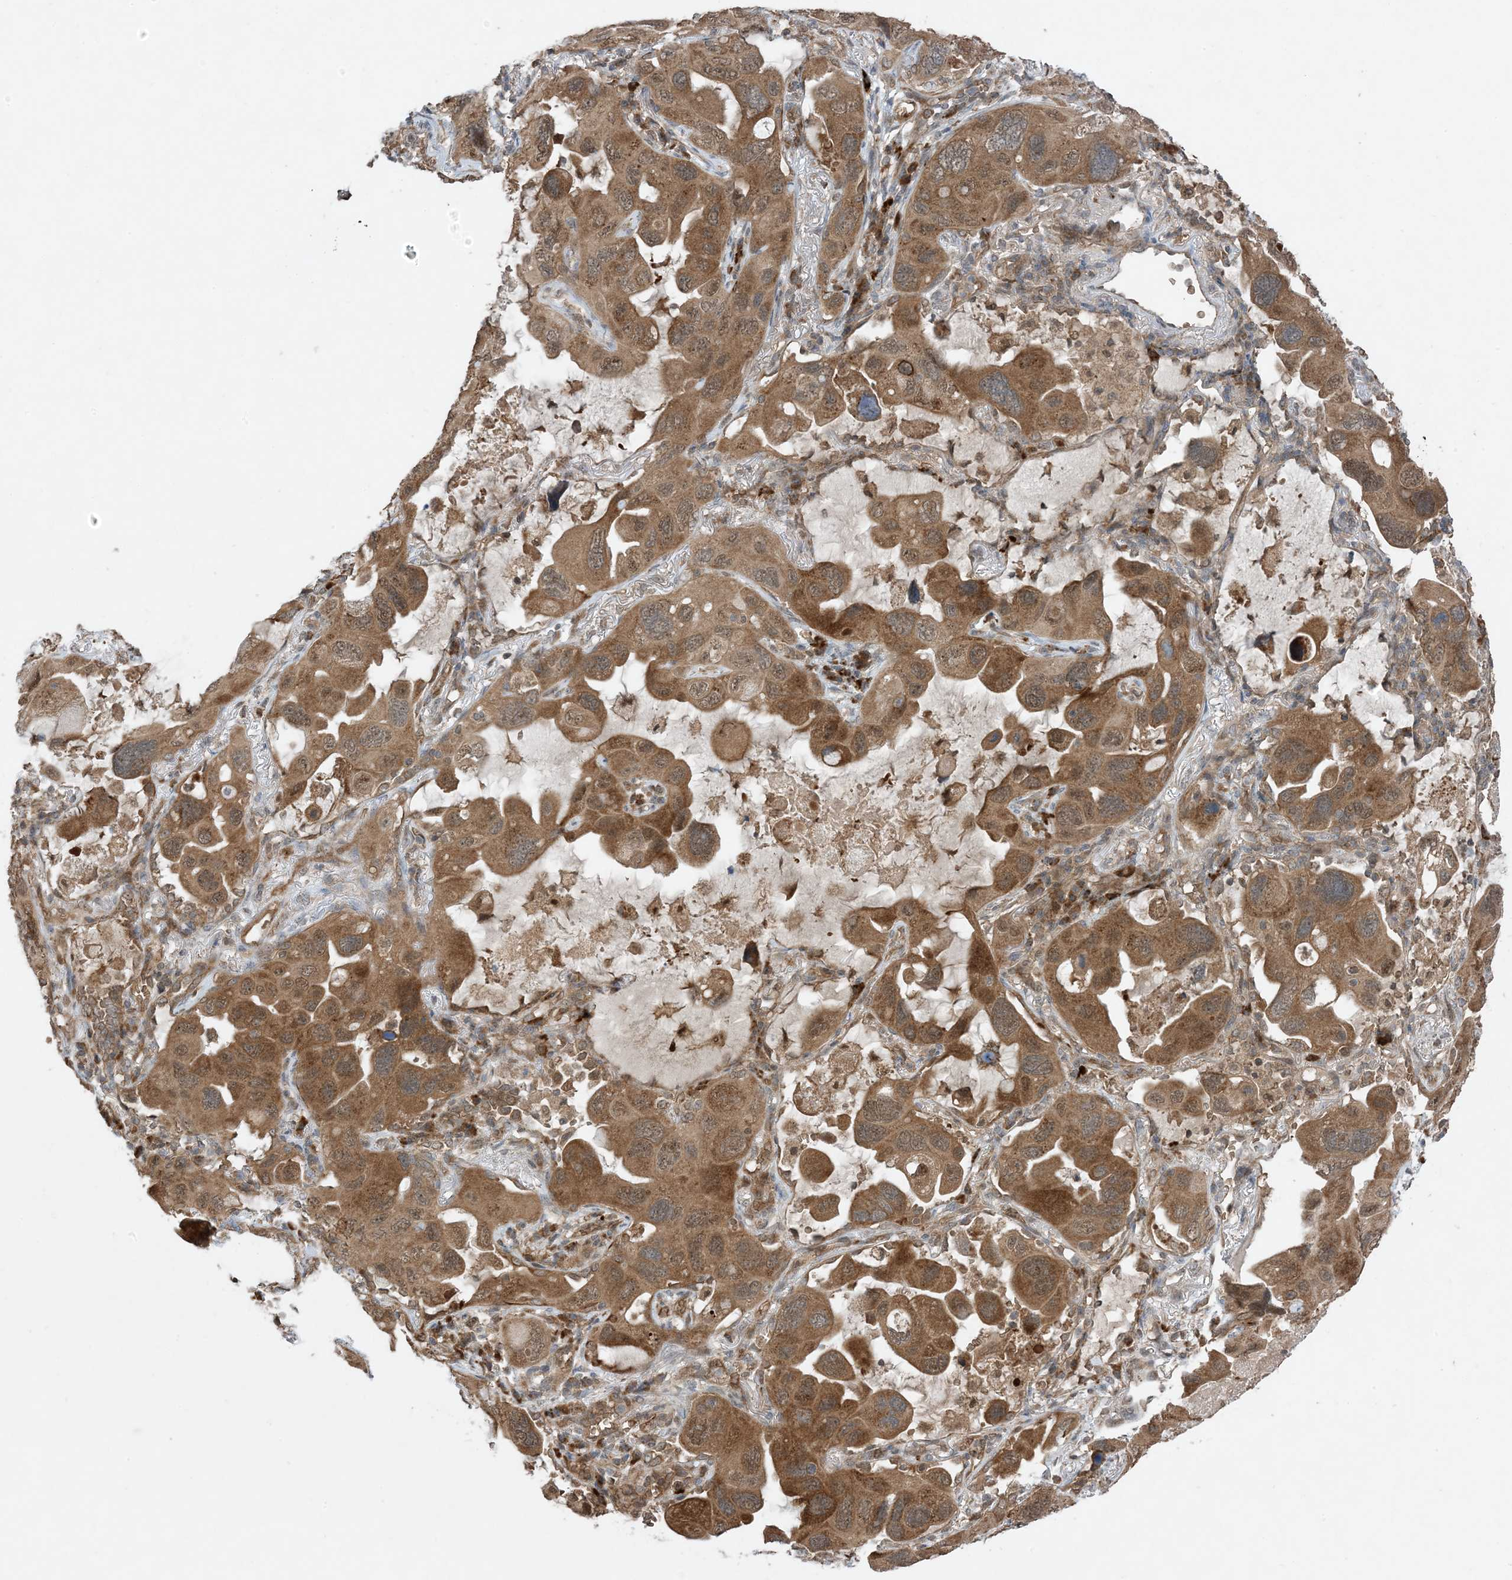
{"staining": {"intensity": "moderate", "quantity": ">75%", "location": "cytoplasmic/membranous"}, "tissue": "lung cancer", "cell_type": "Tumor cells", "image_type": "cancer", "snomed": [{"axis": "morphology", "description": "Squamous cell carcinoma, NOS"}, {"axis": "topography", "description": "Lung"}], "caption": "An image of human lung cancer (squamous cell carcinoma) stained for a protein demonstrates moderate cytoplasmic/membranous brown staining in tumor cells.", "gene": "PUSL1", "patient": {"sex": "female", "age": 73}}